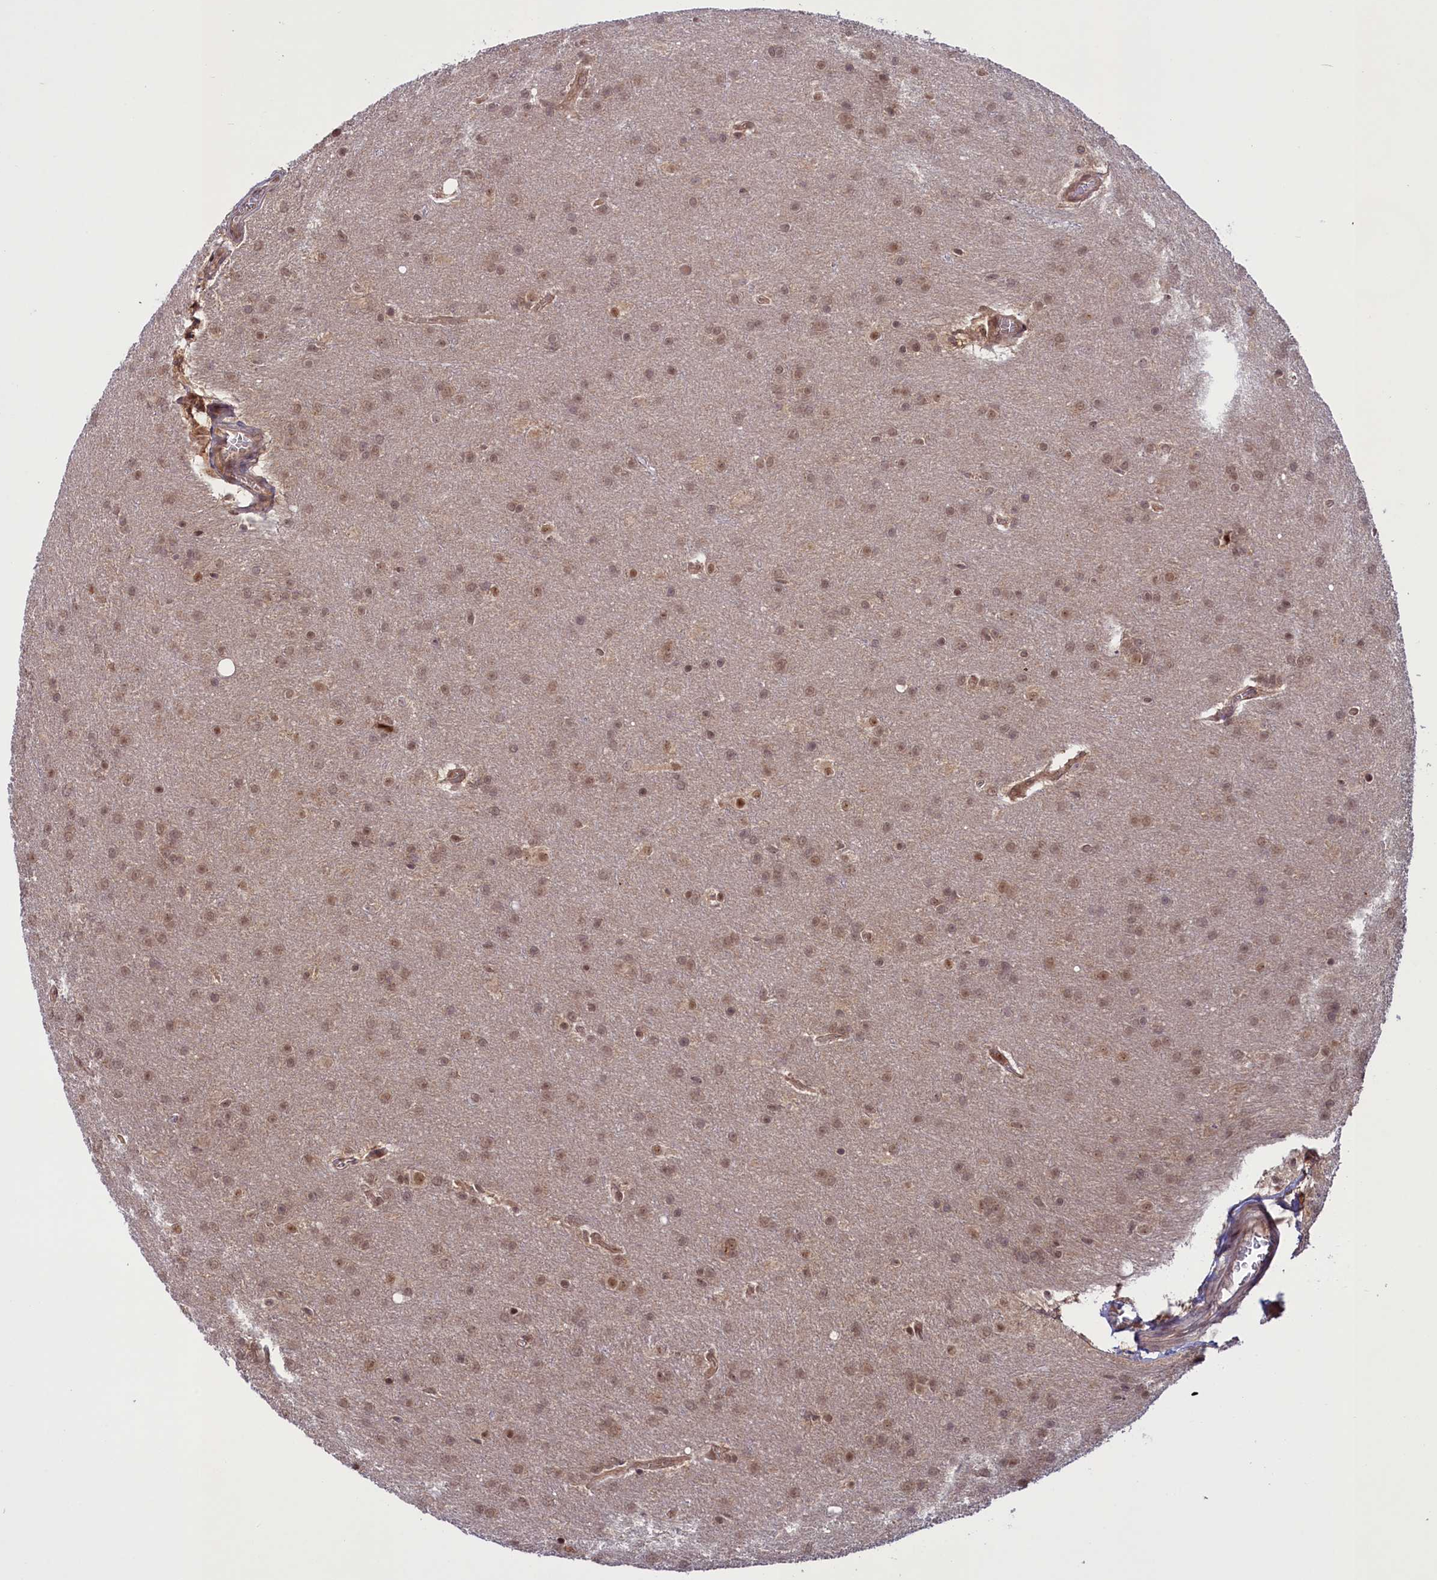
{"staining": {"intensity": "moderate", "quantity": ">75%", "location": "nuclear"}, "tissue": "glioma", "cell_type": "Tumor cells", "image_type": "cancer", "snomed": [{"axis": "morphology", "description": "Glioma, malignant, Low grade"}, {"axis": "topography", "description": "Brain"}], "caption": "Protein expression analysis of malignant low-grade glioma shows moderate nuclear staining in approximately >75% of tumor cells.", "gene": "SLC7A6OS", "patient": {"sex": "female", "age": 32}}